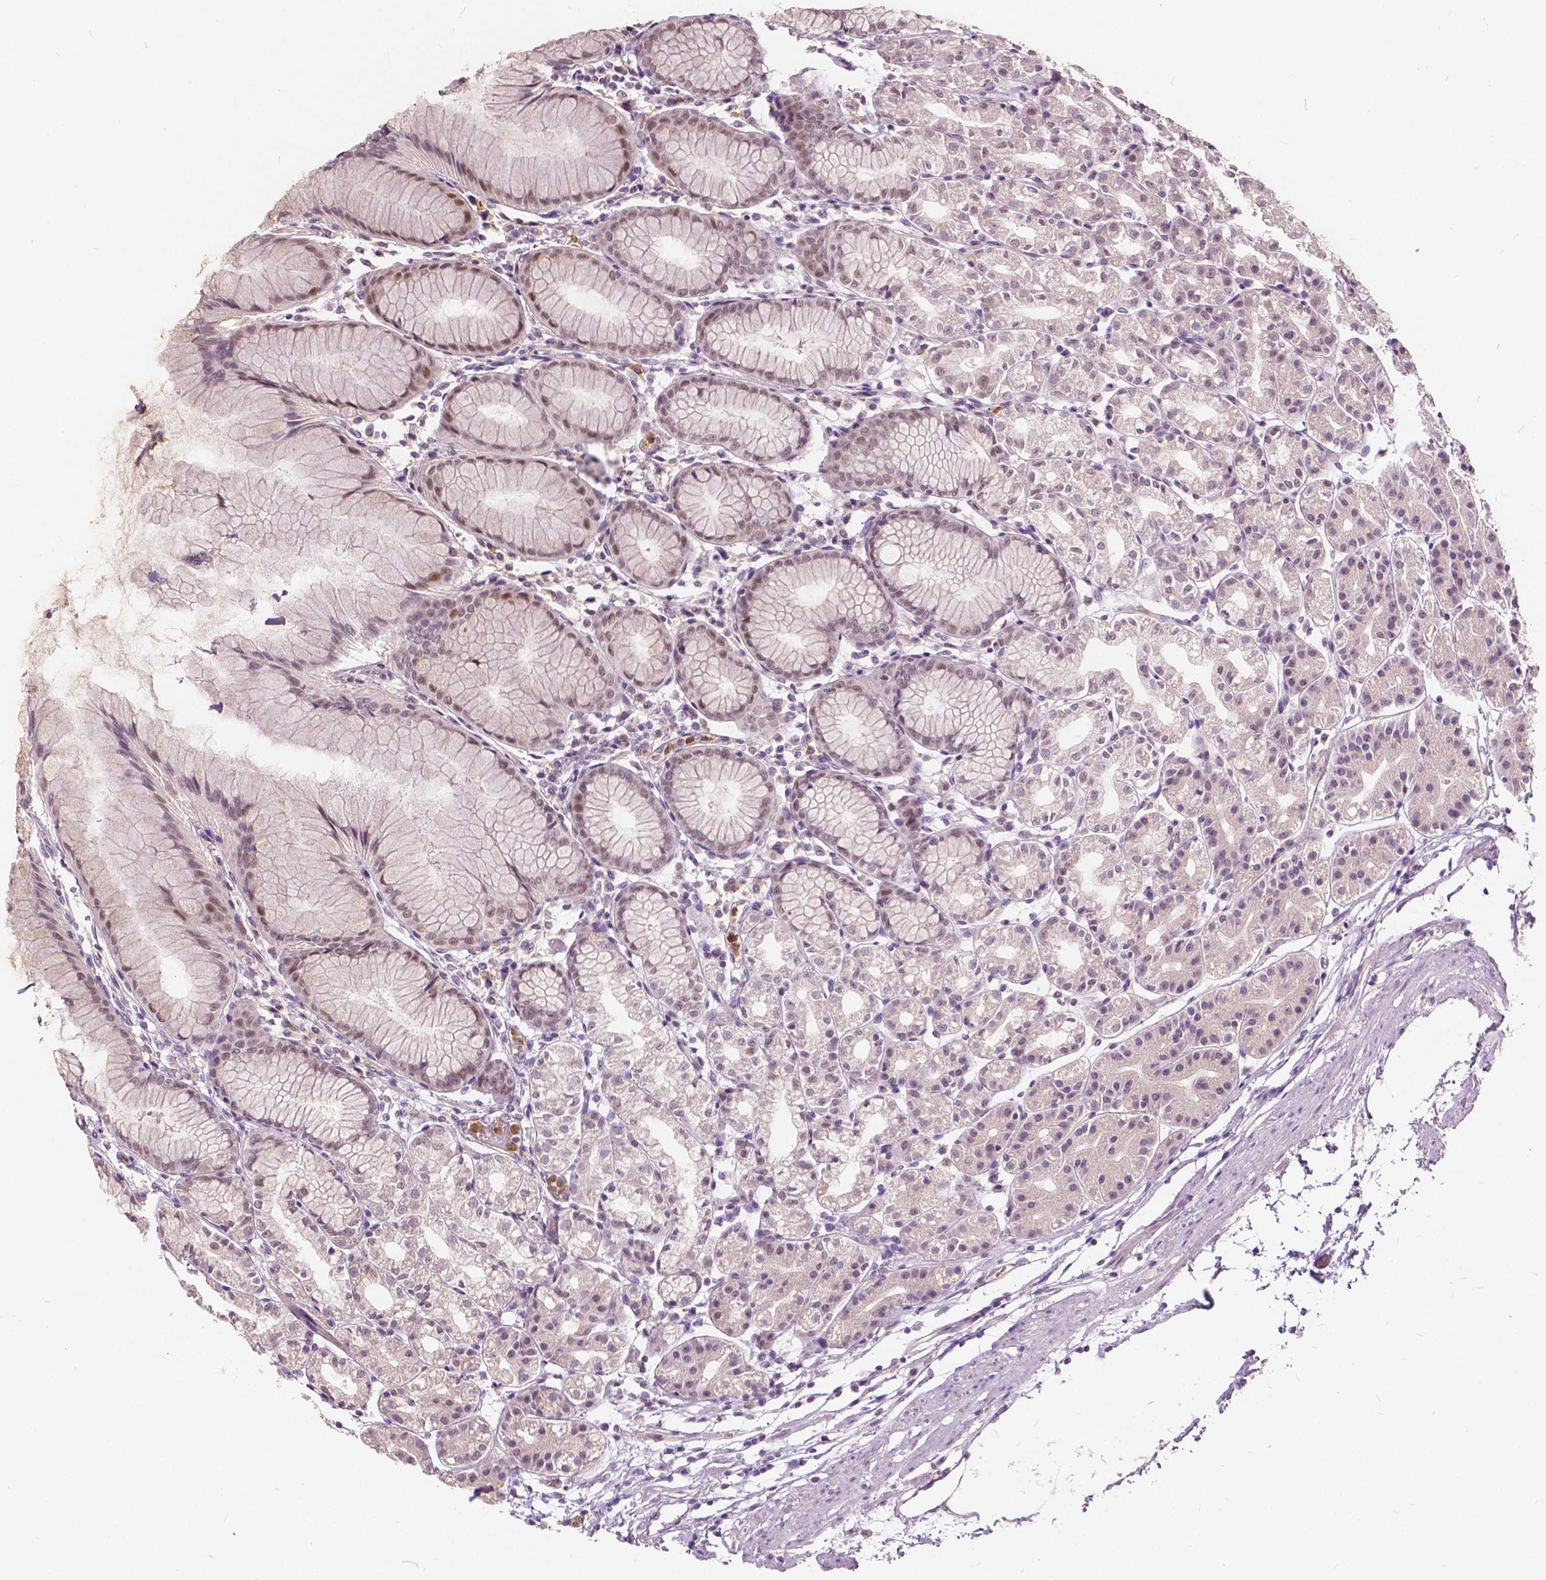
{"staining": {"intensity": "moderate", "quantity": "<25%", "location": "cytoplasmic/membranous,nuclear"}, "tissue": "stomach", "cell_type": "Glandular cells", "image_type": "normal", "snomed": [{"axis": "morphology", "description": "Normal tissue, NOS"}, {"axis": "topography", "description": "Stomach"}], "caption": "Immunohistochemical staining of unremarkable human stomach demonstrates <25% levels of moderate cytoplasmic/membranous,nuclear protein staining in about <25% of glandular cells. The staining was performed using DAB (3,3'-diaminobenzidine), with brown indicating positive protein expression. Nuclei are stained blue with hematoxylin.", "gene": "DLX6", "patient": {"sex": "female", "age": 57}}